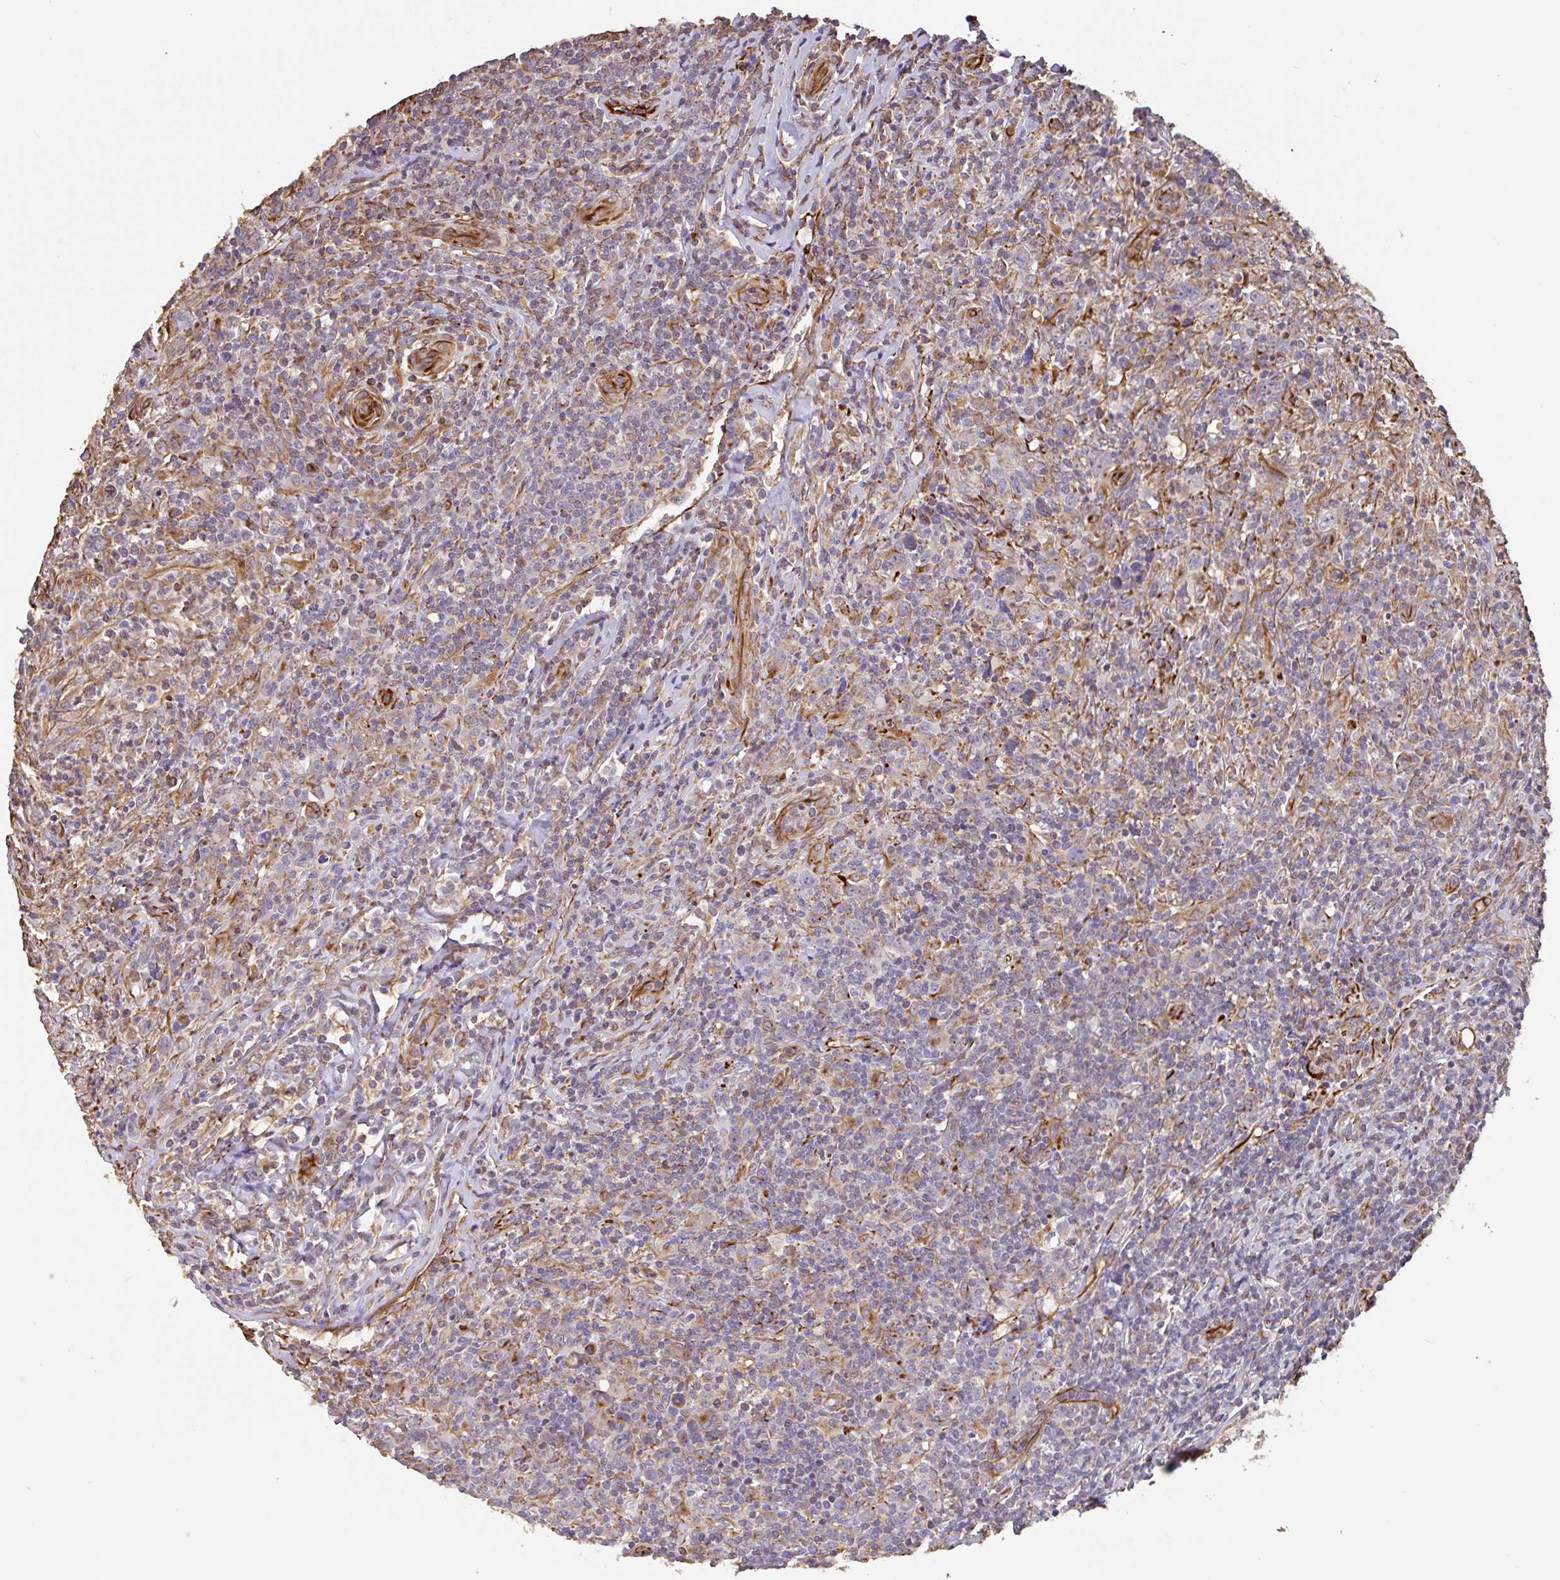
{"staining": {"intensity": "weak", "quantity": "25%-75%", "location": "cytoplasmic/membranous"}, "tissue": "lymphoma", "cell_type": "Tumor cells", "image_type": "cancer", "snomed": [{"axis": "morphology", "description": "Hodgkin's disease, NOS"}, {"axis": "topography", "description": "Lymph node"}], "caption": "High-magnification brightfield microscopy of lymphoma stained with DAB (3,3'-diaminobenzidine) (brown) and counterstained with hematoxylin (blue). tumor cells exhibit weak cytoplasmic/membranous staining is seen in about25%-75% of cells. (Stains: DAB (3,3'-diaminobenzidine) in brown, nuclei in blue, Microscopy: brightfield microscopy at high magnification).", "gene": "ZNF790", "patient": {"sex": "female", "age": 18}}